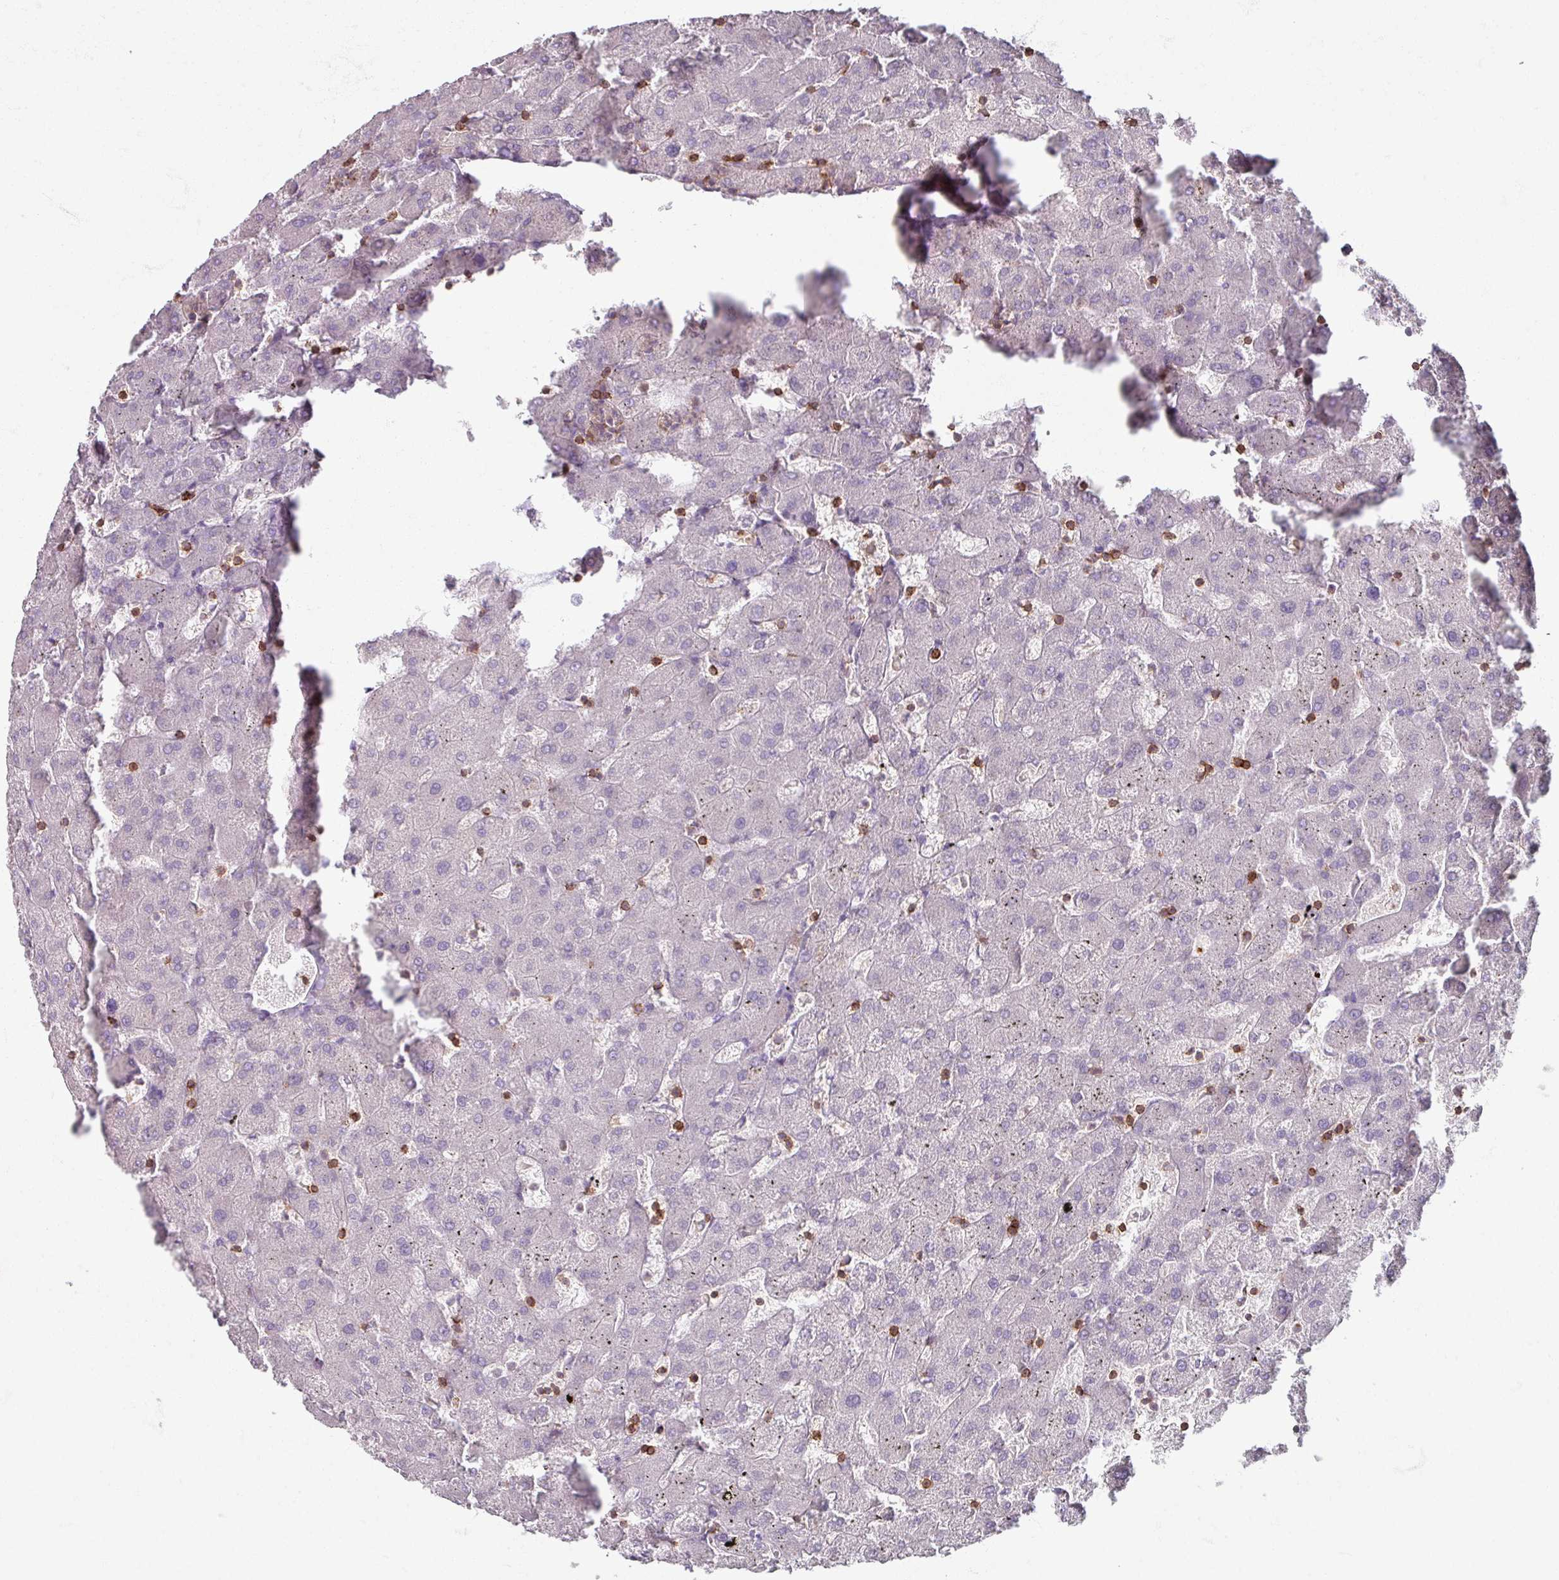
{"staining": {"intensity": "negative", "quantity": "none", "location": "none"}, "tissue": "liver", "cell_type": "Cholangiocytes", "image_type": "normal", "snomed": [{"axis": "morphology", "description": "Normal tissue, NOS"}, {"axis": "topography", "description": "Liver"}], "caption": "This micrograph is of unremarkable liver stained with immunohistochemistry to label a protein in brown with the nuclei are counter-stained blue. There is no positivity in cholangiocytes.", "gene": "PTPRC", "patient": {"sex": "female", "age": 63}}